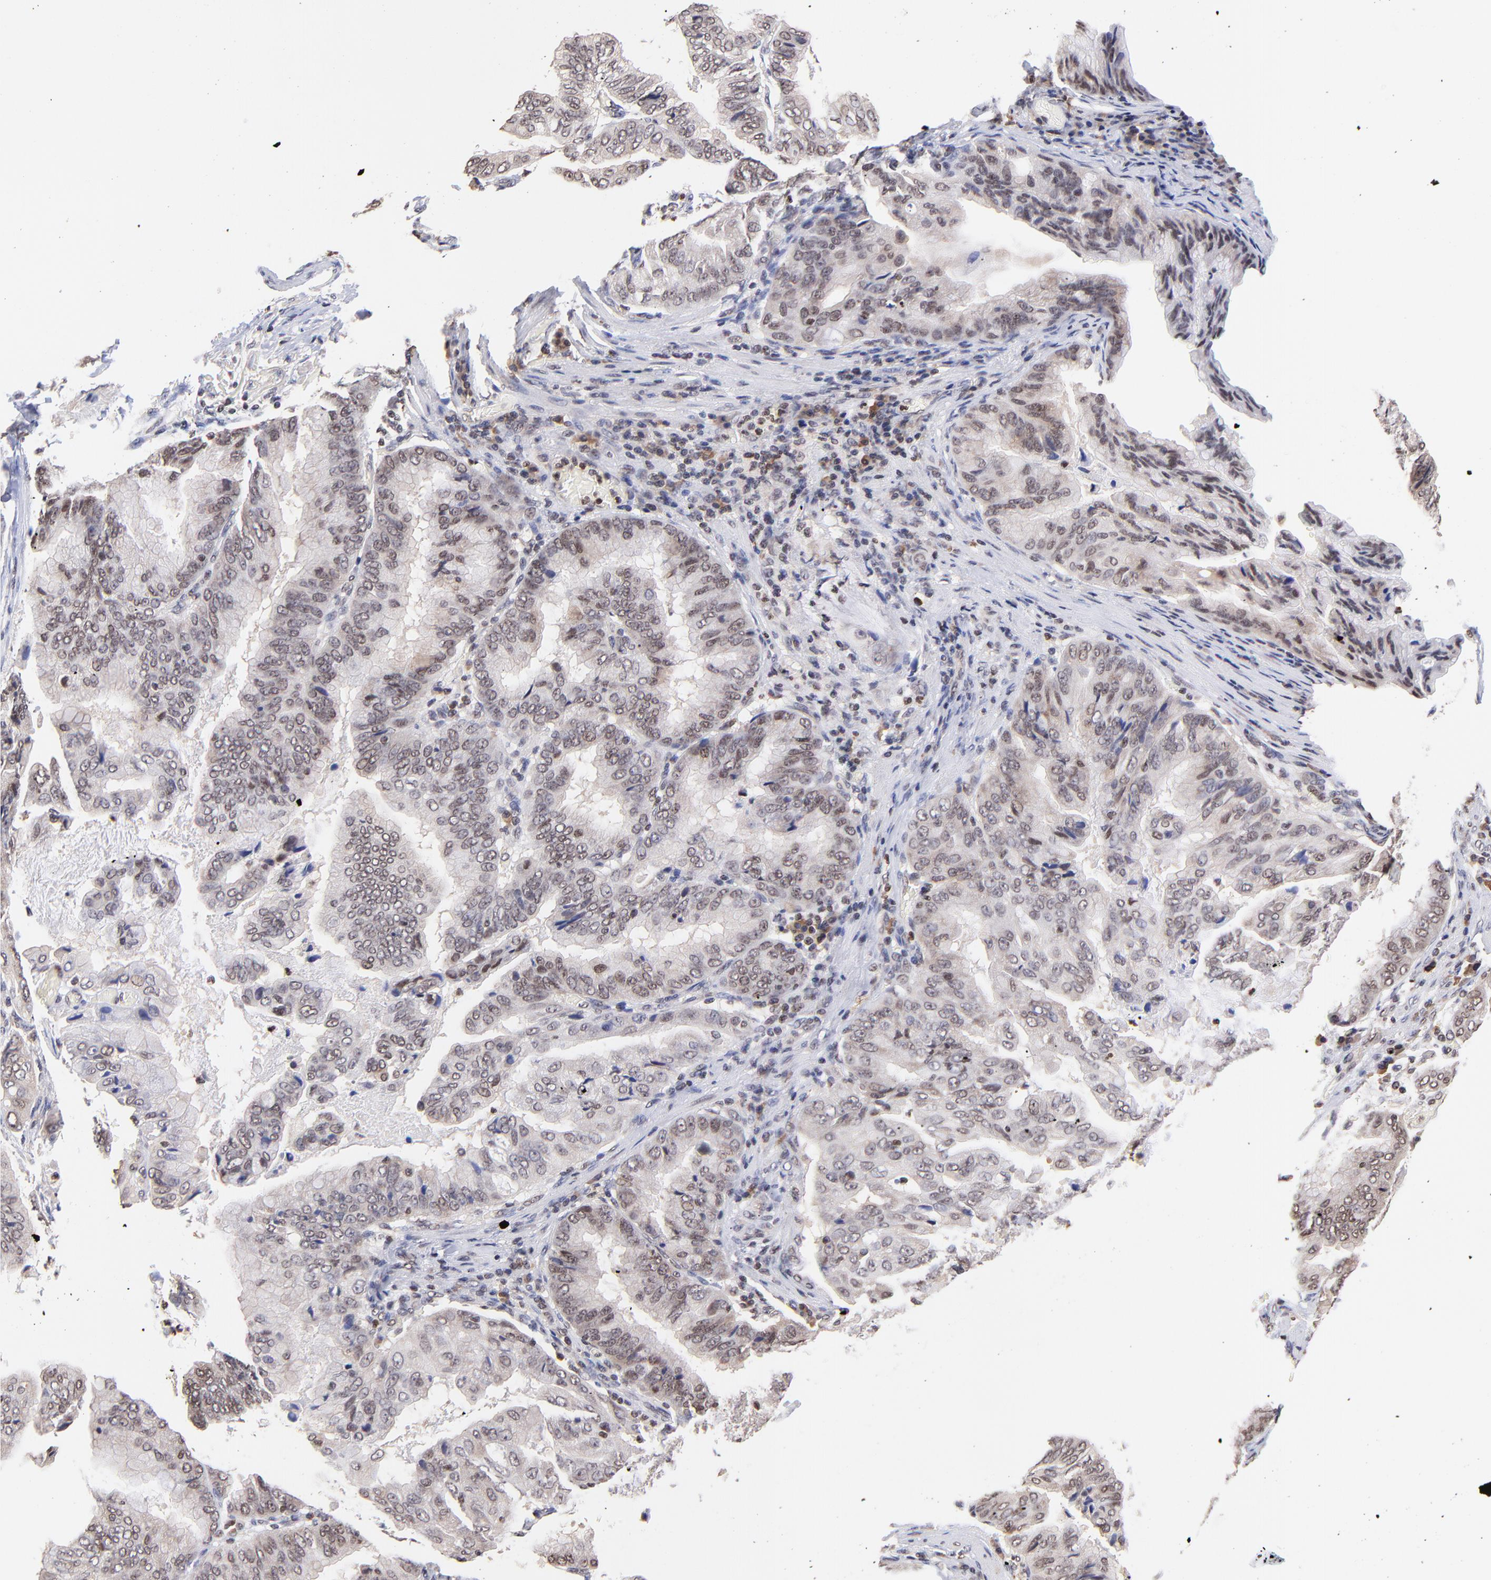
{"staining": {"intensity": "moderate", "quantity": "25%-75%", "location": "cytoplasmic/membranous,nuclear"}, "tissue": "stomach cancer", "cell_type": "Tumor cells", "image_type": "cancer", "snomed": [{"axis": "morphology", "description": "Adenocarcinoma, NOS"}, {"axis": "topography", "description": "Stomach, upper"}], "caption": "DAB (3,3'-diaminobenzidine) immunohistochemical staining of human stomach cancer demonstrates moderate cytoplasmic/membranous and nuclear protein expression in approximately 25%-75% of tumor cells. Using DAB (3,3'-diaminobenzidine) (brown) and hematoxylin (blue) stains, captured at high magnification using brightfield microscopy.", "gene": "WDR25", "patient": {"sex": "male", "age": 80}}